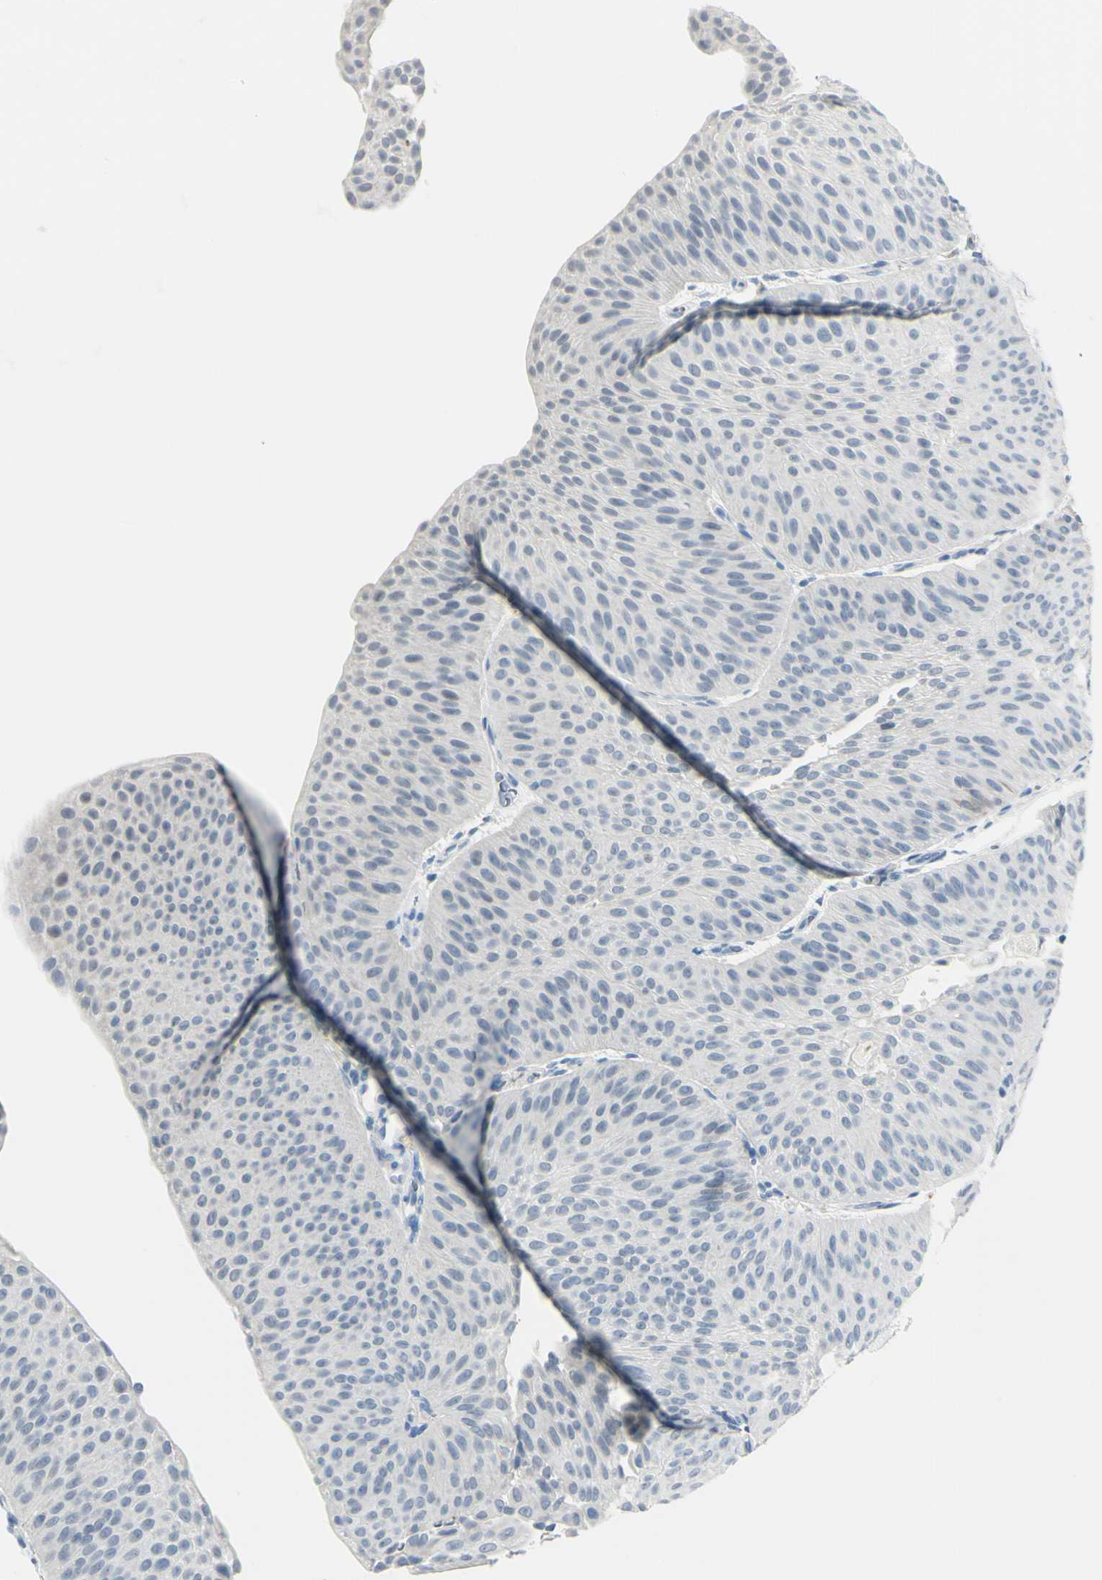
{"staining": {"intensity": "moderate", "quantity": "<25%", "location": "cytoplasmic/membranous,nuclear"}, "tissue": "urothelial cancer", "cell_type": "Tumor cells", "image_type": "cancer", "snomed": [{"axis": "morphology", "description": "Urothelial carcinoma, Low grade"}, {"axis": "topography", "description": "Urinary bladder"}], "caption": "Immunohistochemical staining of urothelial carcinoma (low-grade) reveals low levels of moderate cytoplasmic/membranous and nuclear protein expression in approximately <25% of tumor cells.", "gene": "ZNF557", "patient": {"sex": "female", "age": 60}}